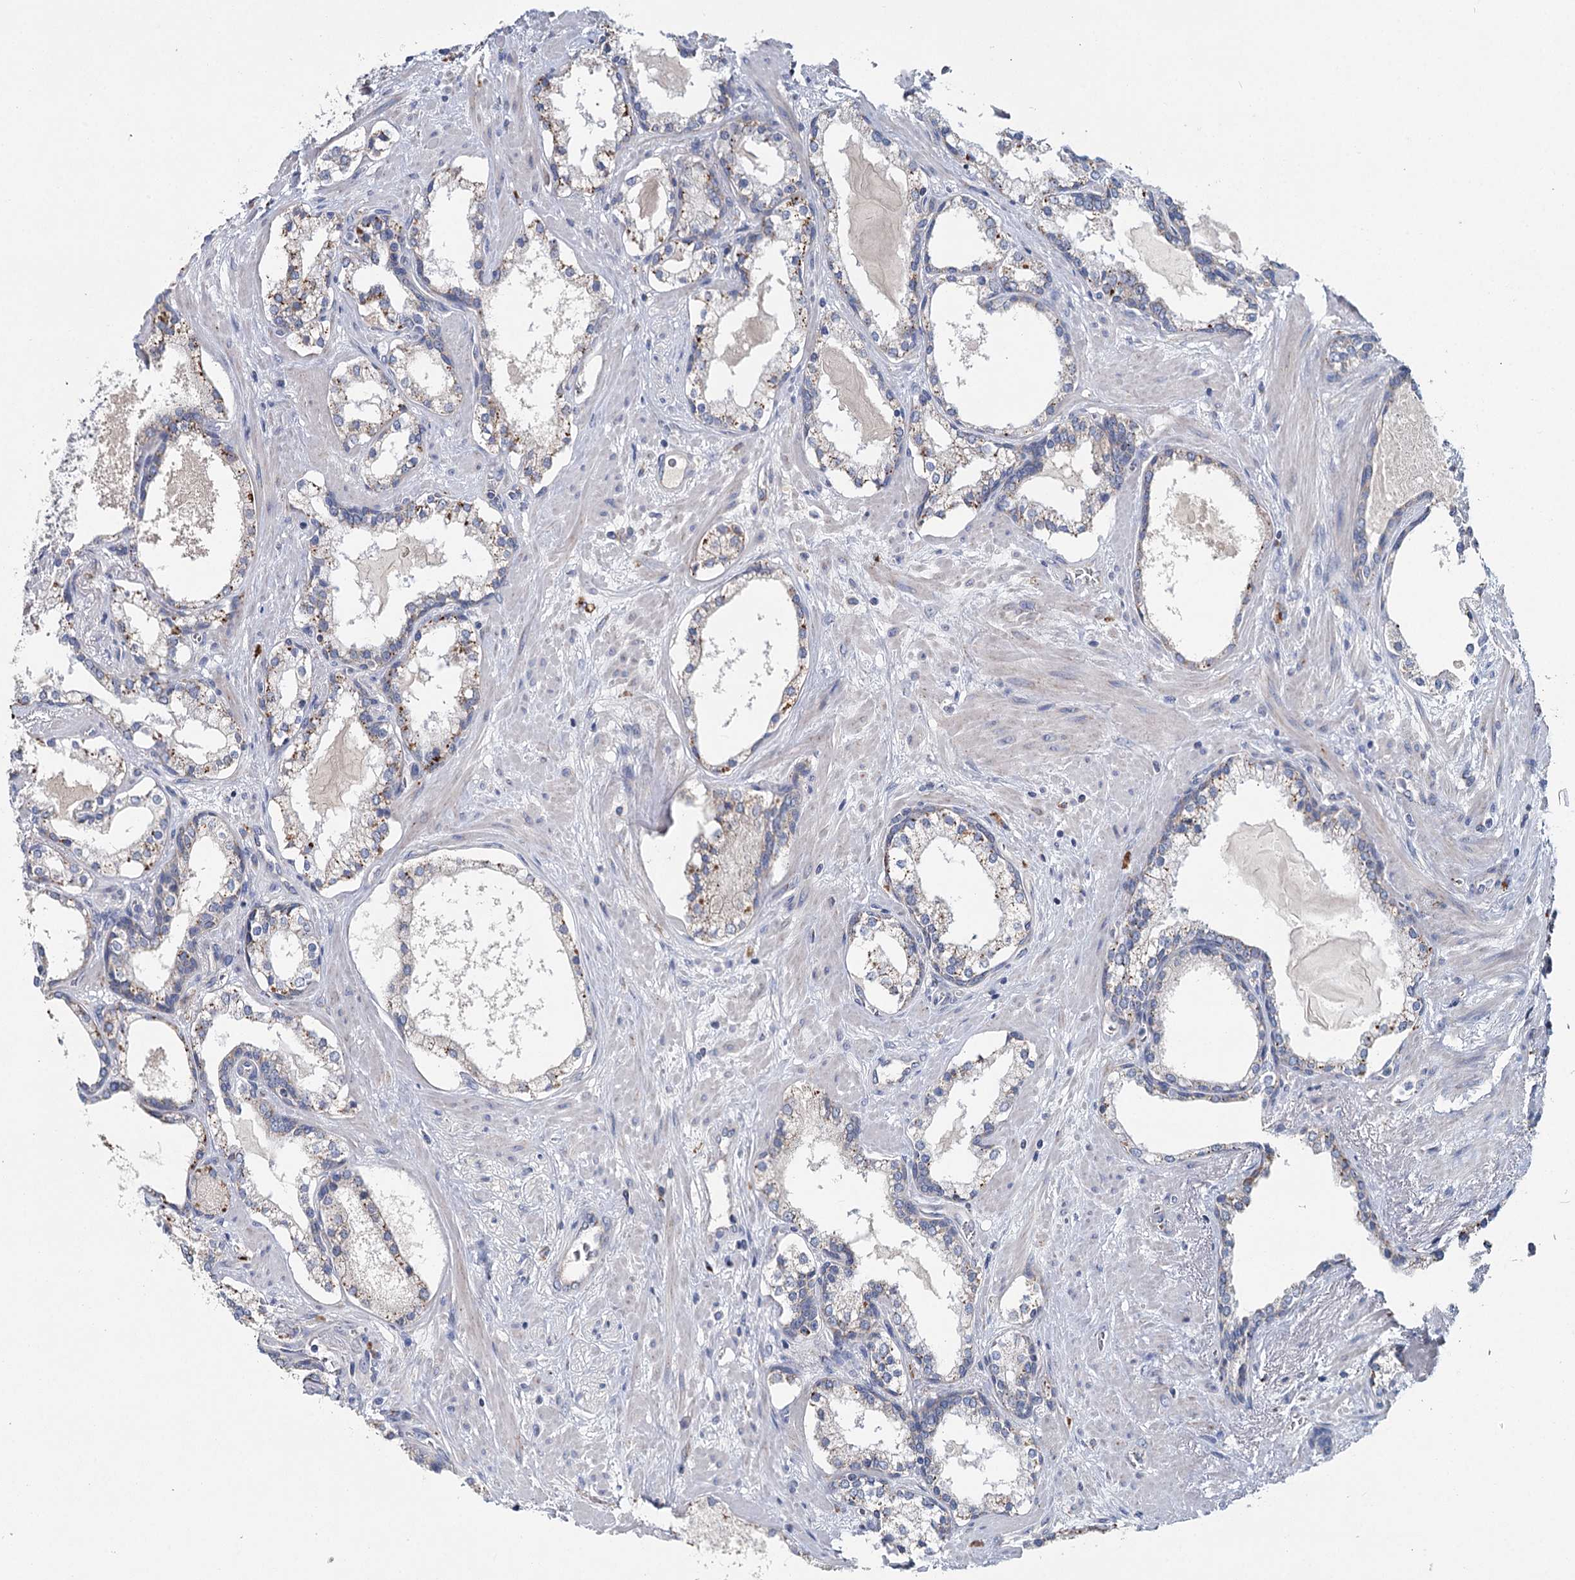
{"staining": {"intensity": "moderate", "quantity": "<25%", "location": "cytoplasmic/membranous"}, "tissue": "prostate cancer", "cell_type": "Tumor cells", "image_type": "cancer", "snomed": [{"axis": "morphology", "description": "Adenocarcinoma, High grade"}, {"axis": "topography", "description": "Prostate"}], "caption": "Human high-grade adenocarcinoma (prostate) stained with a brown dye shows moderate cytoplasmic/membranous positive positivity in approximately <25% of tumor cells.", "gene": "ANKRD16", "patient": {"sex": "male", "age": 58}}